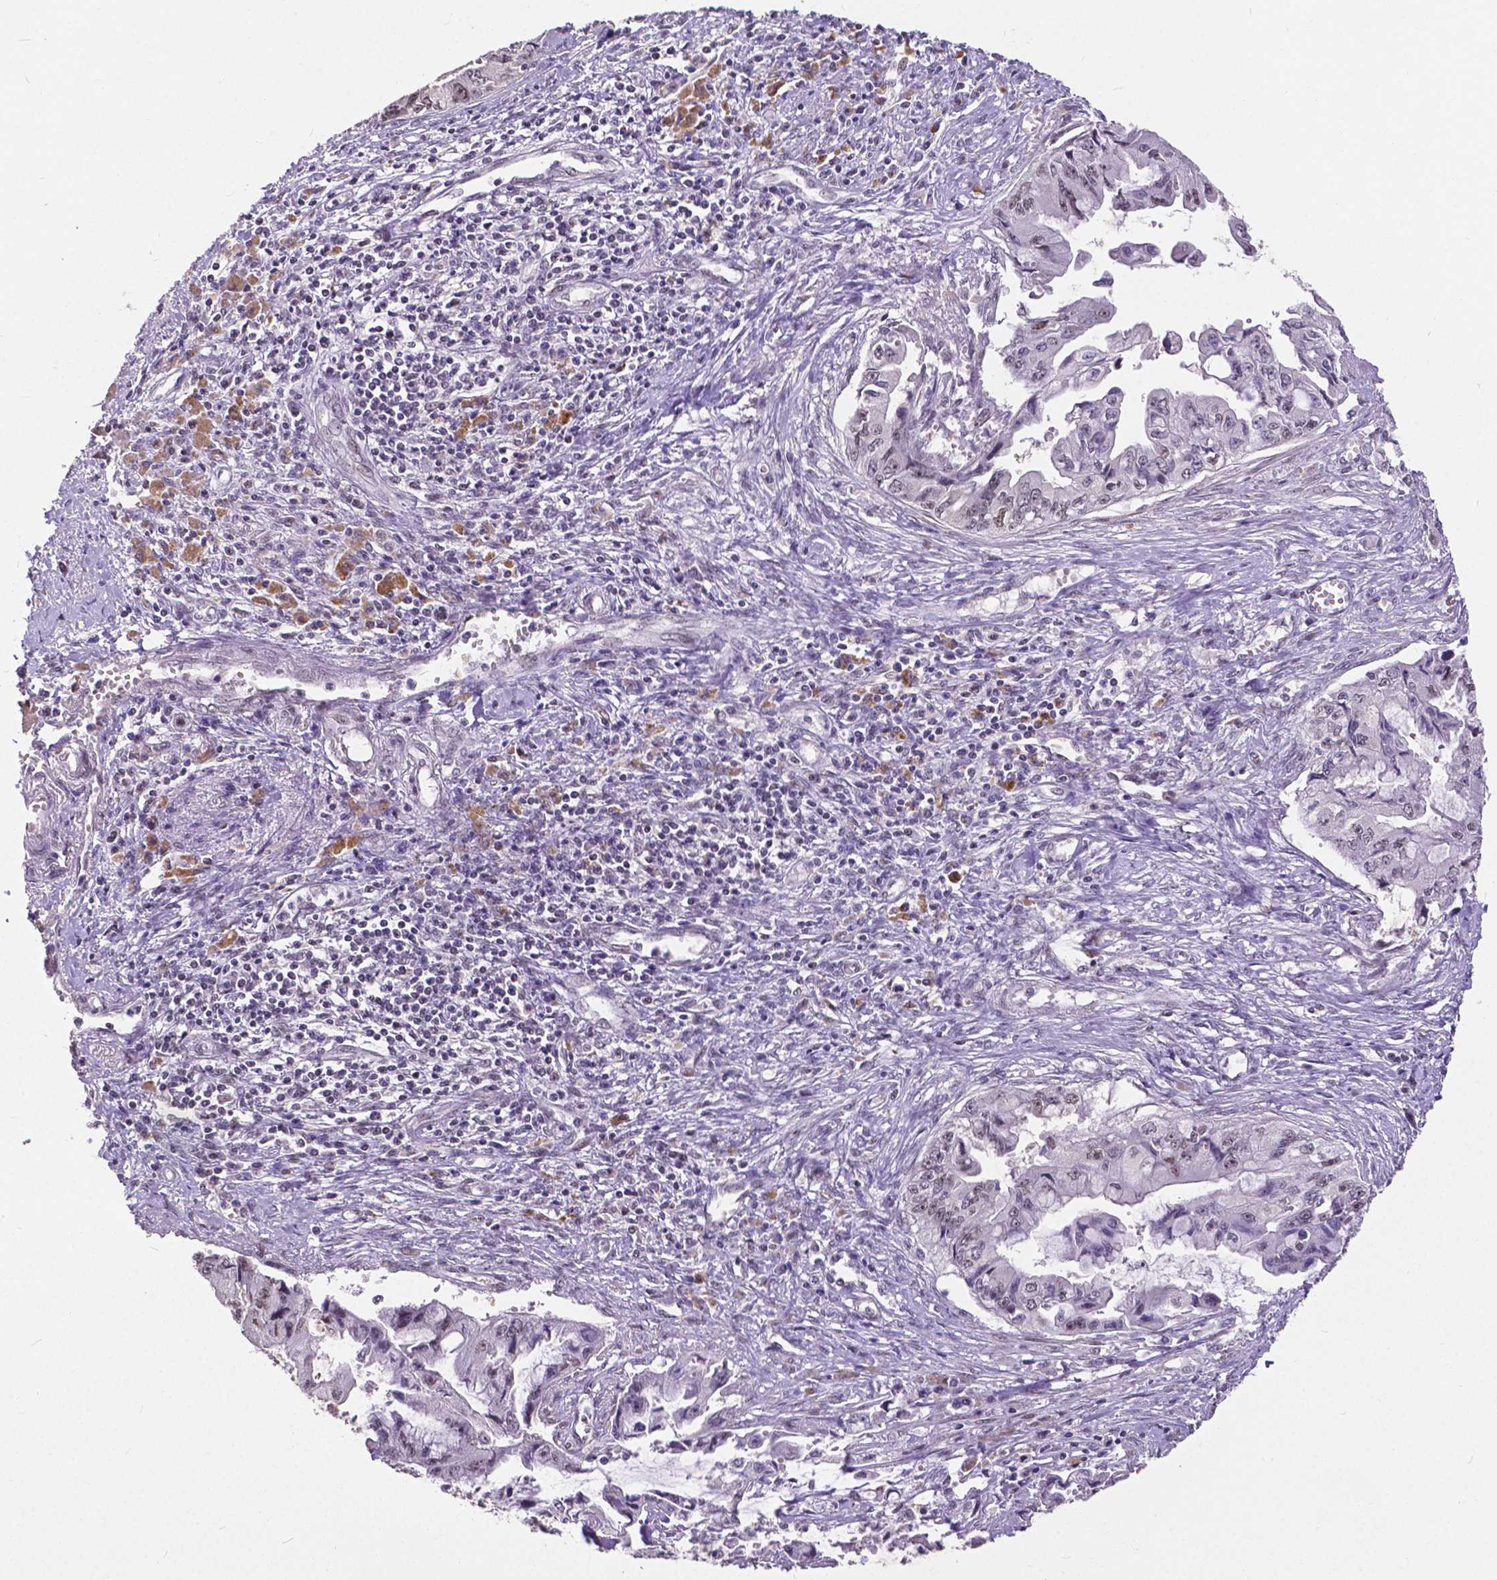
{"staining": {"intensity": "negative", "quantity": "none", "location": "none"}, "tissue": "pancreatic cancer", "cell_type": "Tumor cells", "image_type": "cancer", "snomed": [{"axis": "morphology", "description": "Adenocarcinoma, NOS"}, {"axis": "topography", "description": "Pancreas"}], "caption": "A micrograph of human pancreatic cancer (adenocarcinoma) is negative for staining in tumor cells.", "gene": "ATRX", "patient": {"sex": "male", "age": 66}}